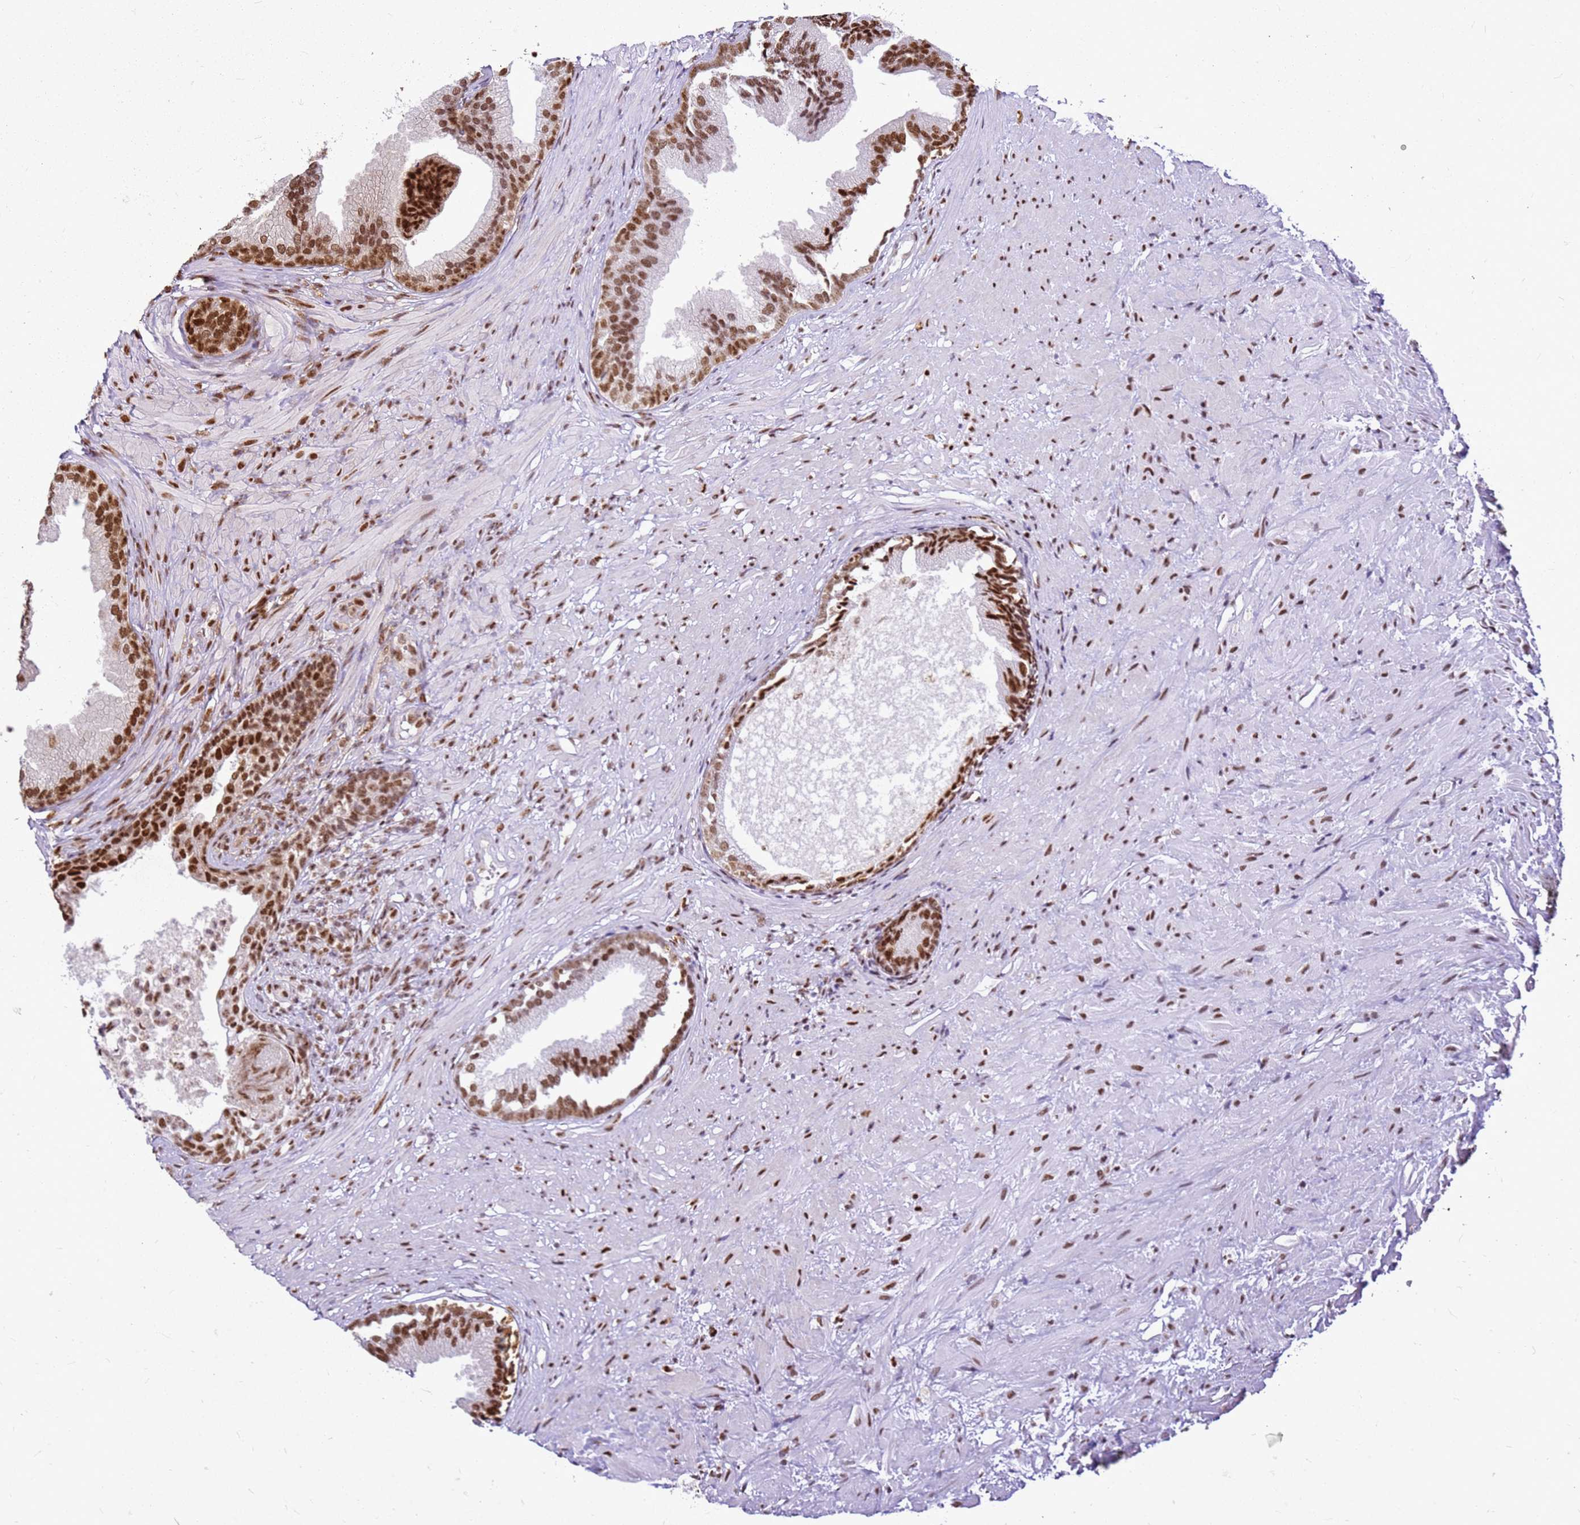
{"staining": {"intensity": "strong", "quantity": ">75%", "location": "nuclear"}, "tissue": "prostate", "cell_type": "Glandular cells", "image_type": "normal", "snomed": [{"axis": "morphology", "description": "Normal tissue, NOS"}, {"axis": "topography", "description": "Prostate"}], "caption": "The micrograph demonstrates immunohistochemical staining of normal prostate. There is strong nuclear expression is present in approximately >75% of glandular cells.", "gene": "APEX1", "patient": {"sex": "male", "age": 76}}